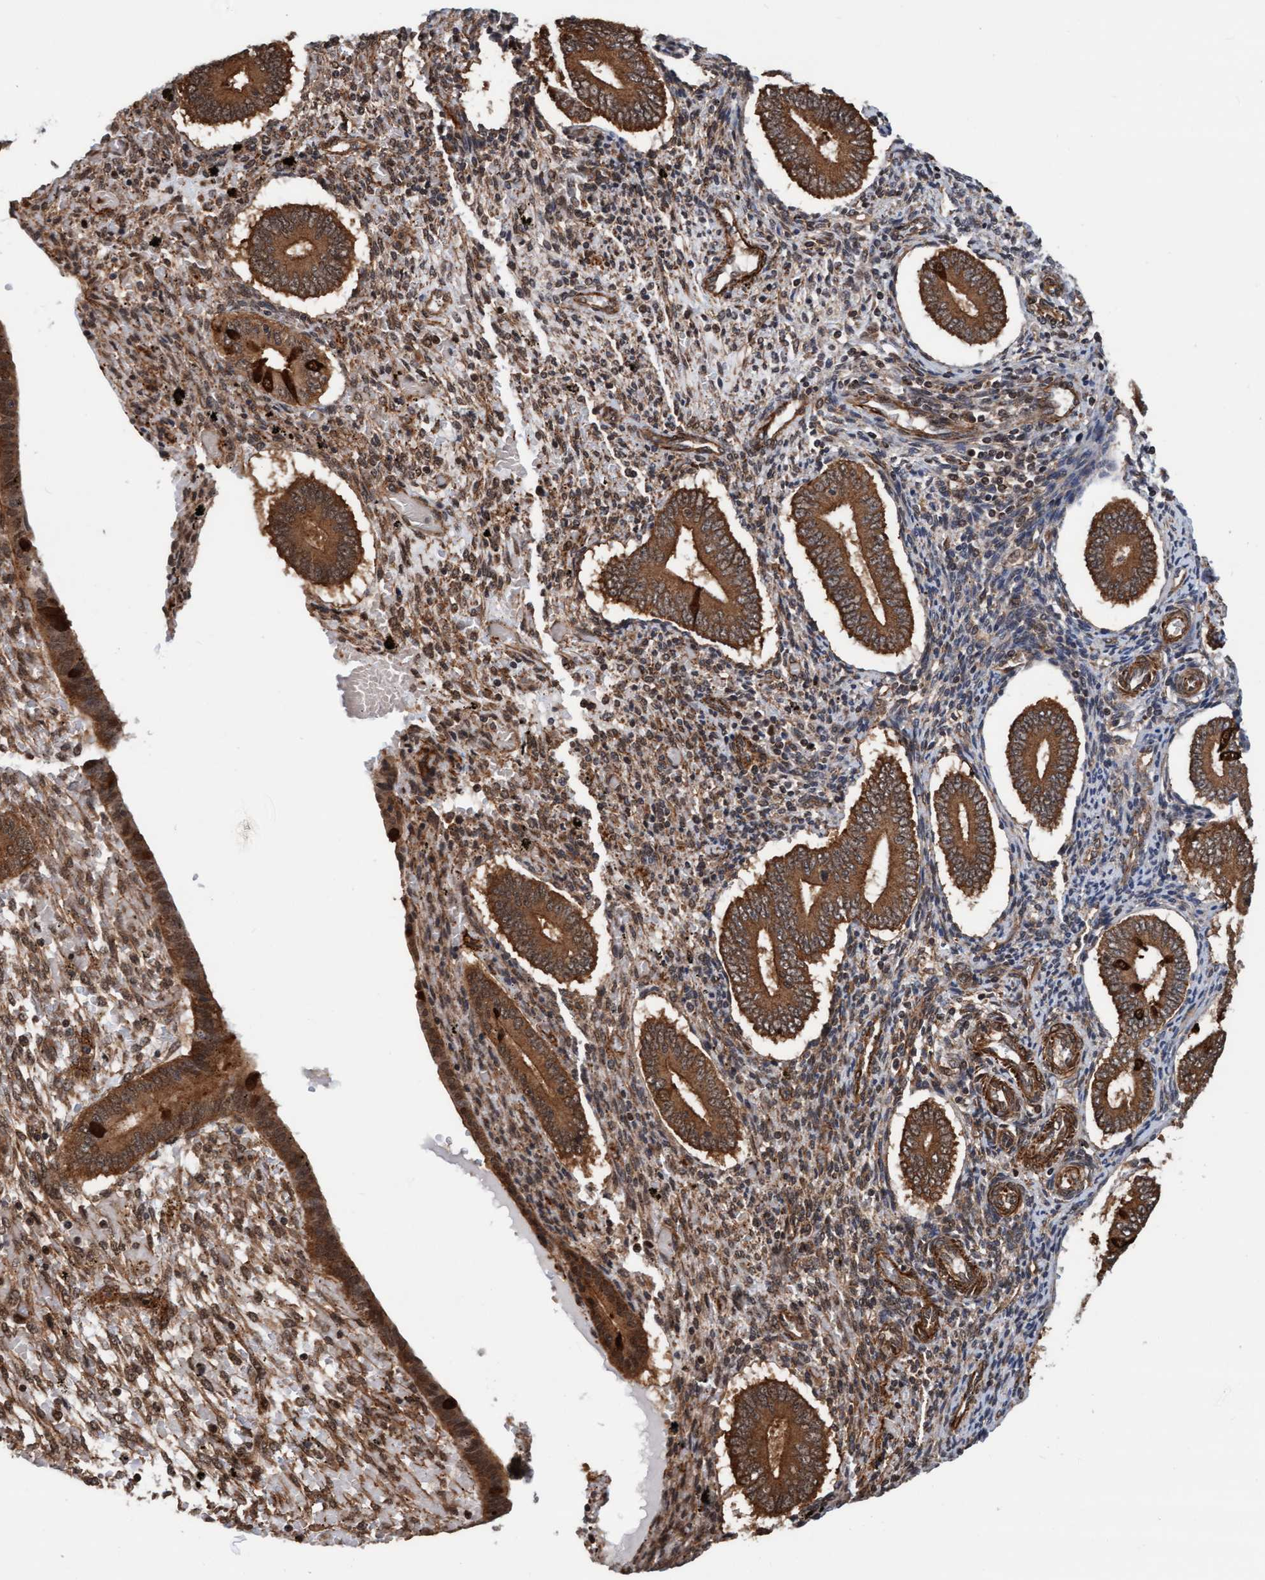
{"staining": {"intensity": "moderate", "quantity": "25%-75%", "location": "cytoplasmic/membranous,nuclear"}, "tissue": "endometrium", "cell_type": "Cells in endometrial stroma", "image_type": "normal", "snomed": [{"axis": "morphology", "description": "Normal tissue, NOS"}, {"axis": "topography", "description": "Endometrium"}], "caption": "Human endometrium stained with a brown dye reveals moderate cytoplasmic/membranous,nuclear positive expression in about 25%-75% of cells in endometrial stroma.", "gene": "STXBP4", "patient": {"sex": "female", "age": 42}}